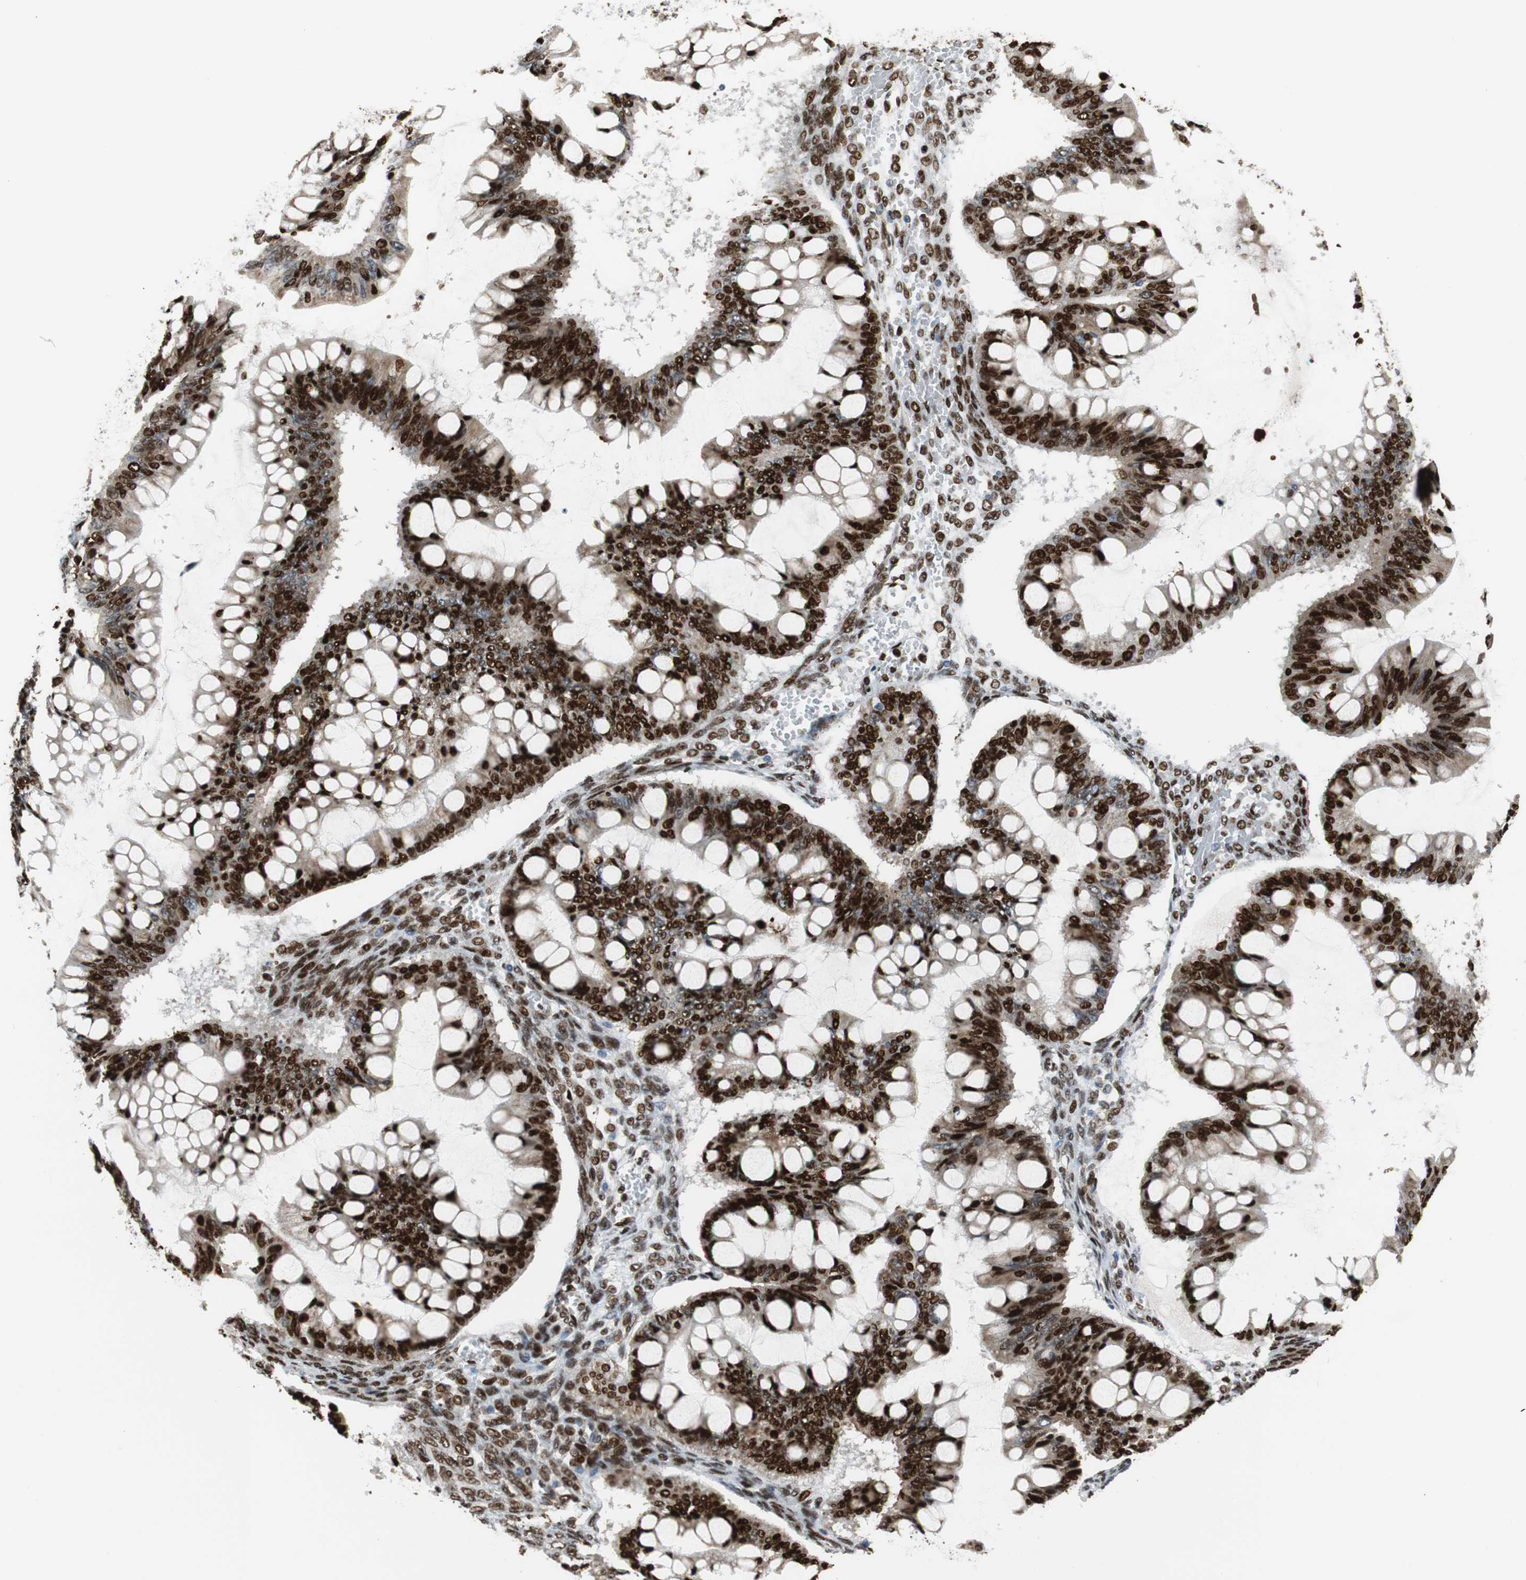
{"staining": {"intensity": "strong", "quantity": ">75%", "location": "nuclear"}, "tissue": "ovarian cancer", "cell_type": "Tumor cells", "image_type": "cancer", "snomed": [{"axis": "morphology", "description": "Cystadenocarcinoma, mucinous, NOS"}, {"axis": "topography", "description": "Ovary"}], "caption": "This is an image of immunohistochemistry (IHC) staining of ovarian cancer (mucinous cystadenocarcinoma), which shows strong expression in the nuclear of tumor cells.", "gene": "HDAC1", "patient": {"sex": "female", "age": 73}}